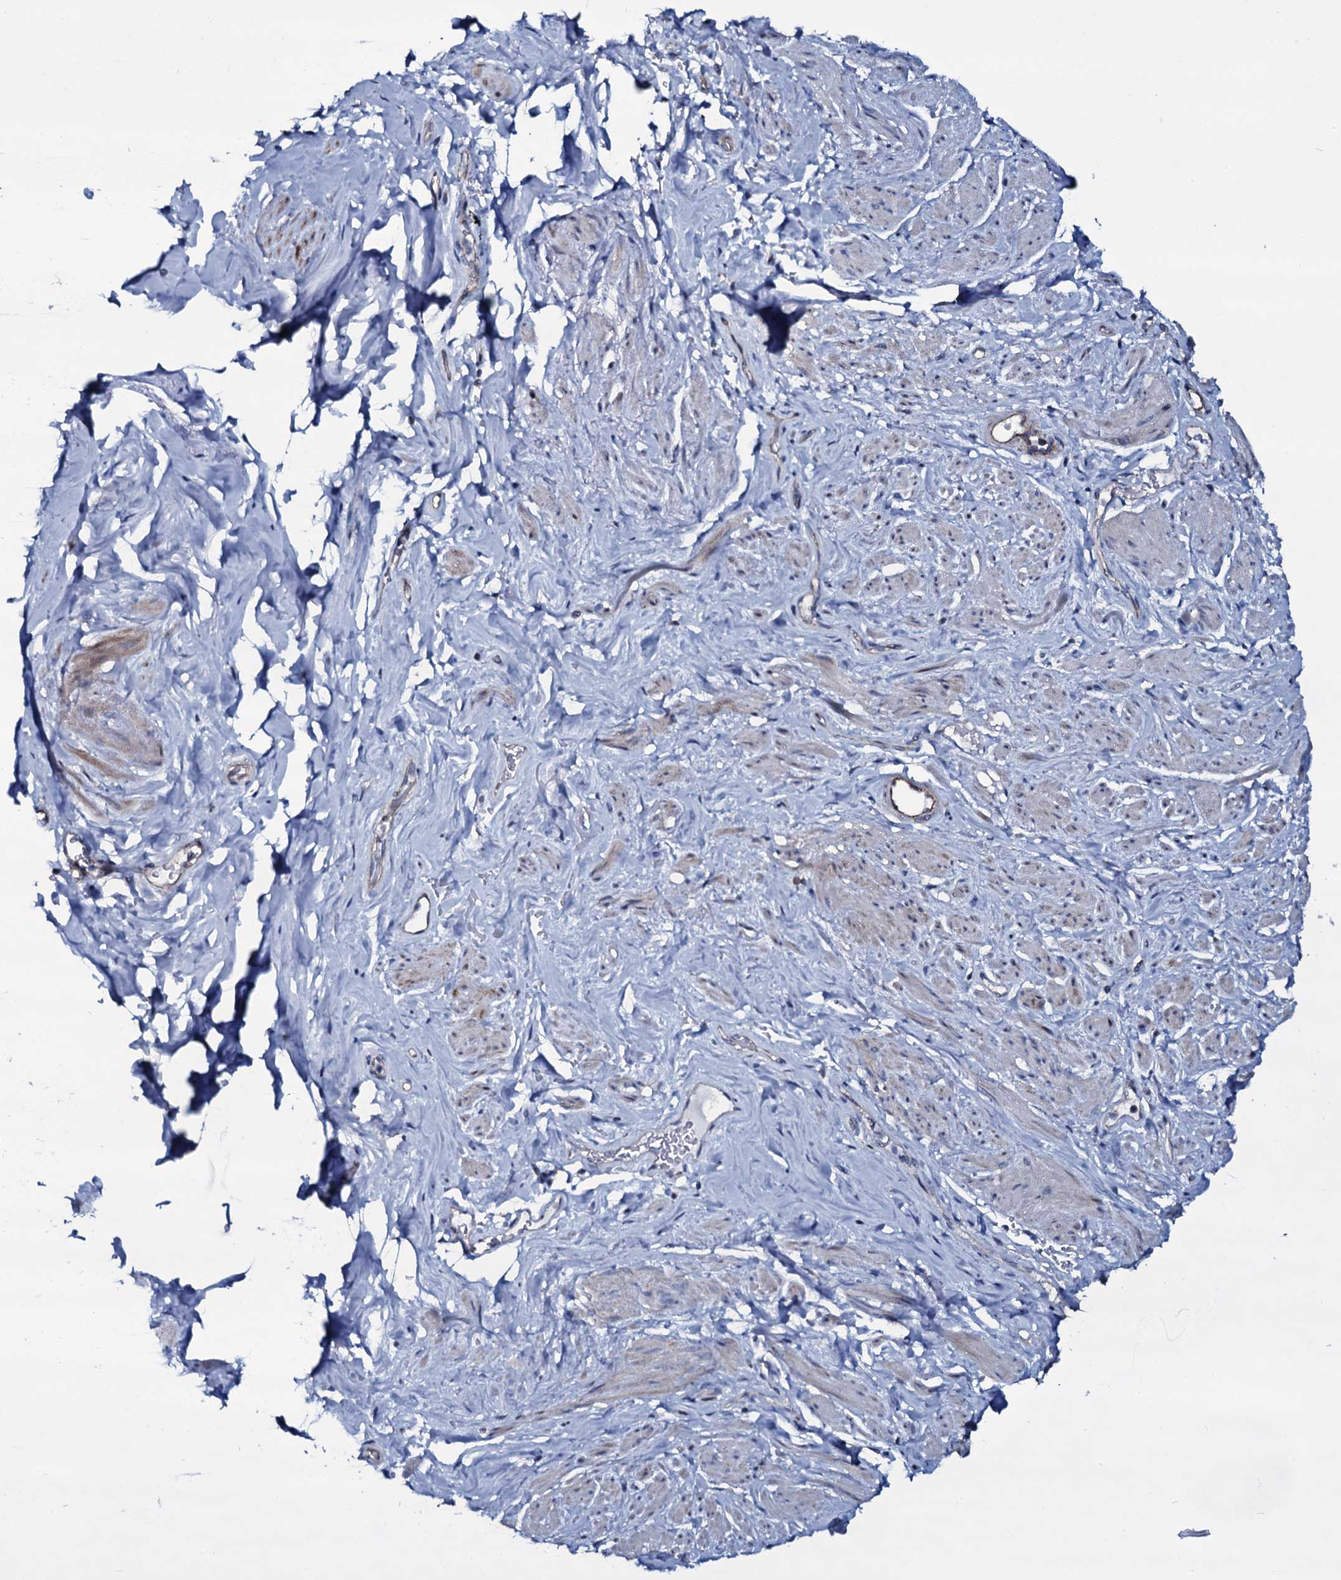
{"staining": {"intensity": "weak", "quantity": "<25%", "location": "cytoplasmic/membranous"}, "tissue": "smooth muscle", "cell_type": "Smooth muscle cells", "image_type": "normal", "snomed": [{"axis": "morphology", "description": "Normal tissue, NOS"}, {"axis": "topography", "description": "Smooth muscle"}, {"axis": "topography", "description": "Peripheral nerve tissue"}], "caption": "The image reveals no significant positivity in smooth muscle cells of smooth muscle. (DAB (3,3'-diaminobenzidine) immunohistochemistry visualized using brightfield microscopy, high magnification).", "gene": "WIPF3", "patient": {"sex": "male", "age": 69}}